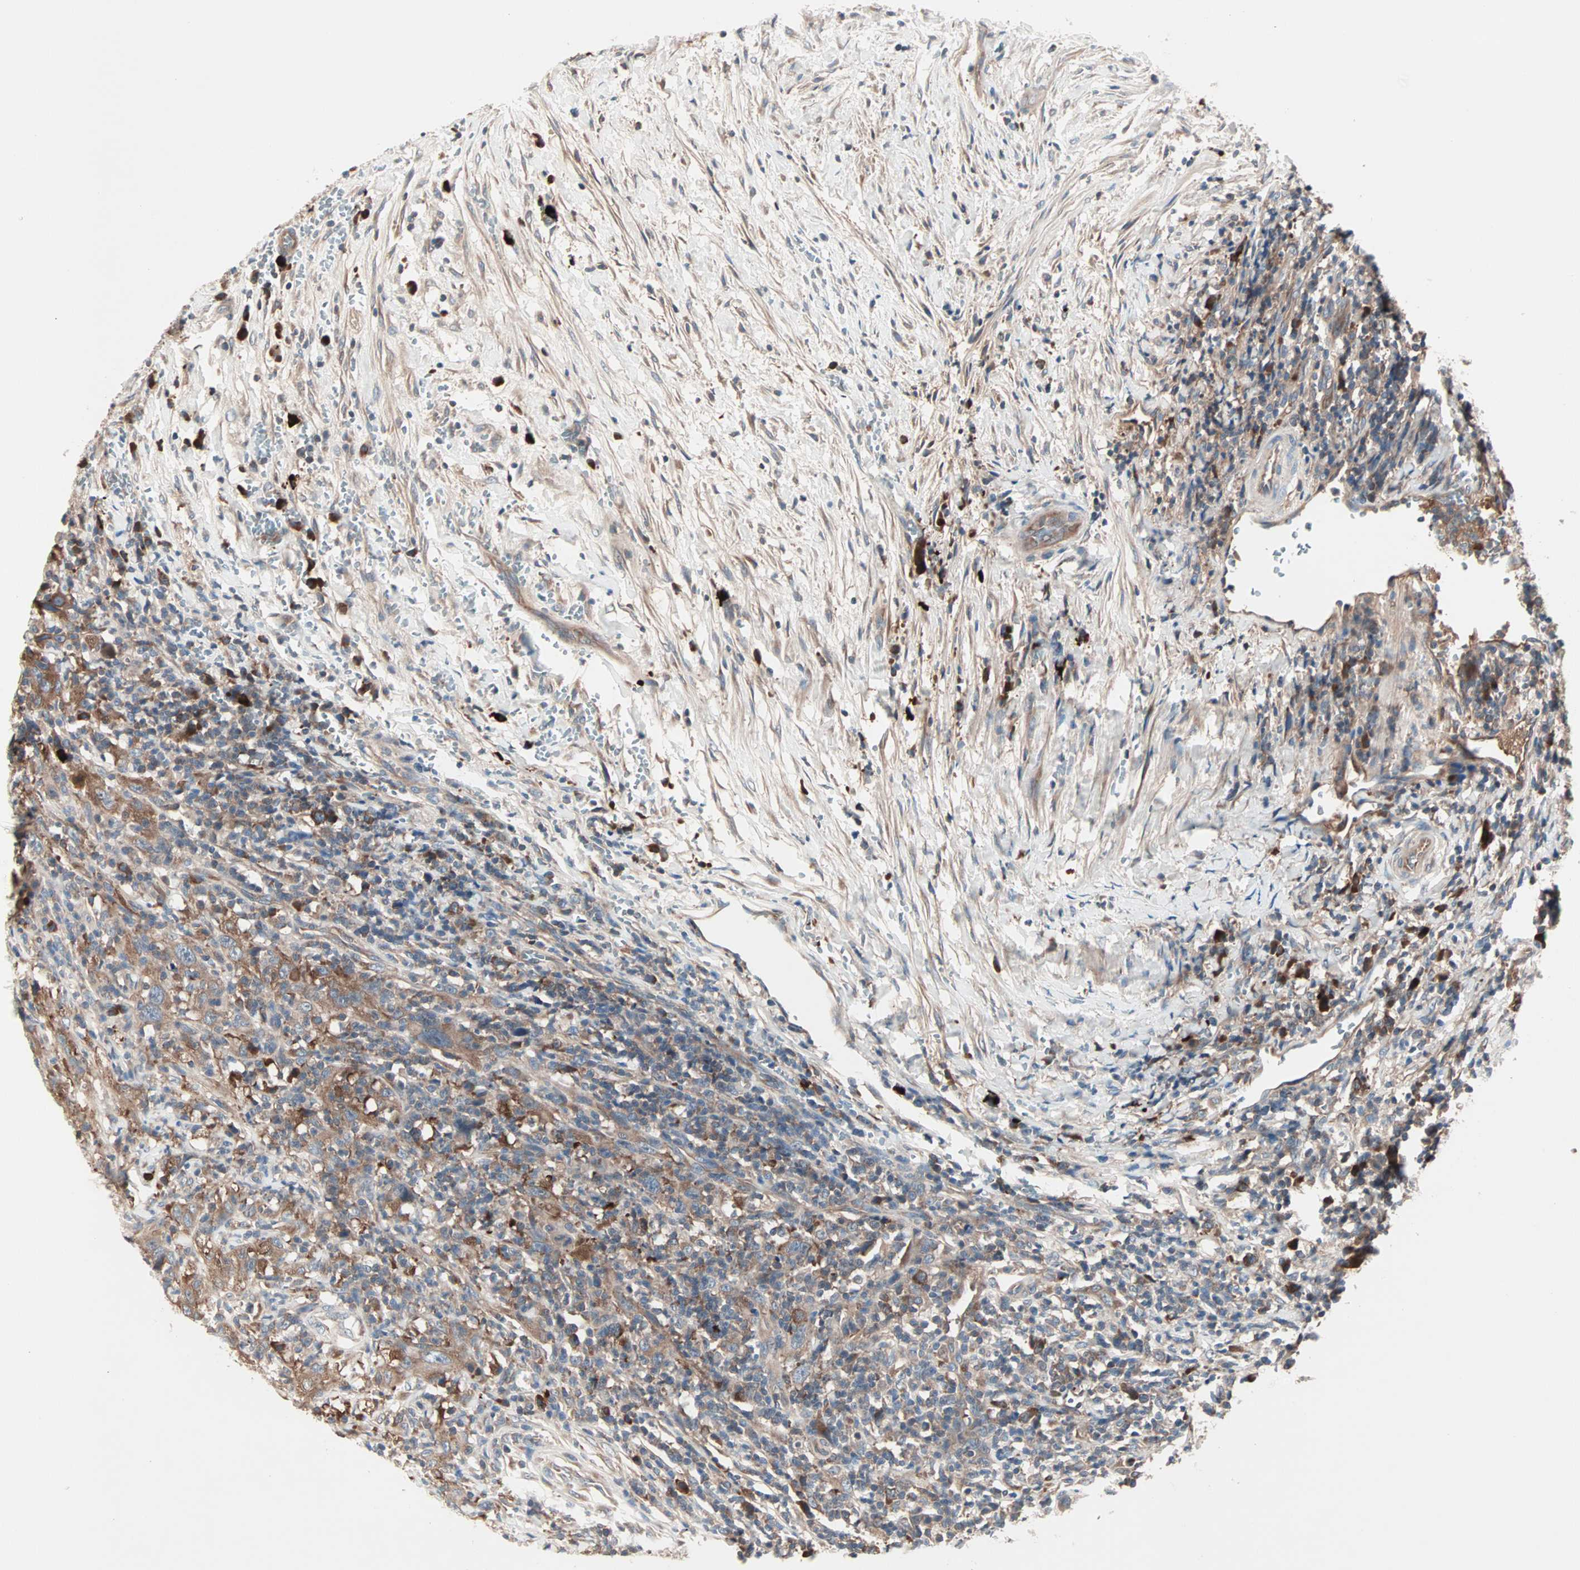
{"staining": {"intensity": "strong", "quantity": ">75%", "location": "cytoplasmic/membranous"}, "tissue": "urothelial cancer", "cell_type": "Tumor cells", "image_type": "cancer", "snomed": [{"axis": "morphology", "description": "Urothelial carcinoma, High grade"}, {"axis": "topography", "description": "Urinary bladder"}], "caption": "The immunohistochemical stain labels strong cytoplasmic/membranous expression in tumor cells of urothelial cancer tissue. The staining is performed using DAB (3,3'-diaminobenzidine) brown chromogen to label protein expression. The nuclei are counter-stained blue using hematoxylin.", "gene": "CAD", "patient": {"sex": "male", "age": 61}}